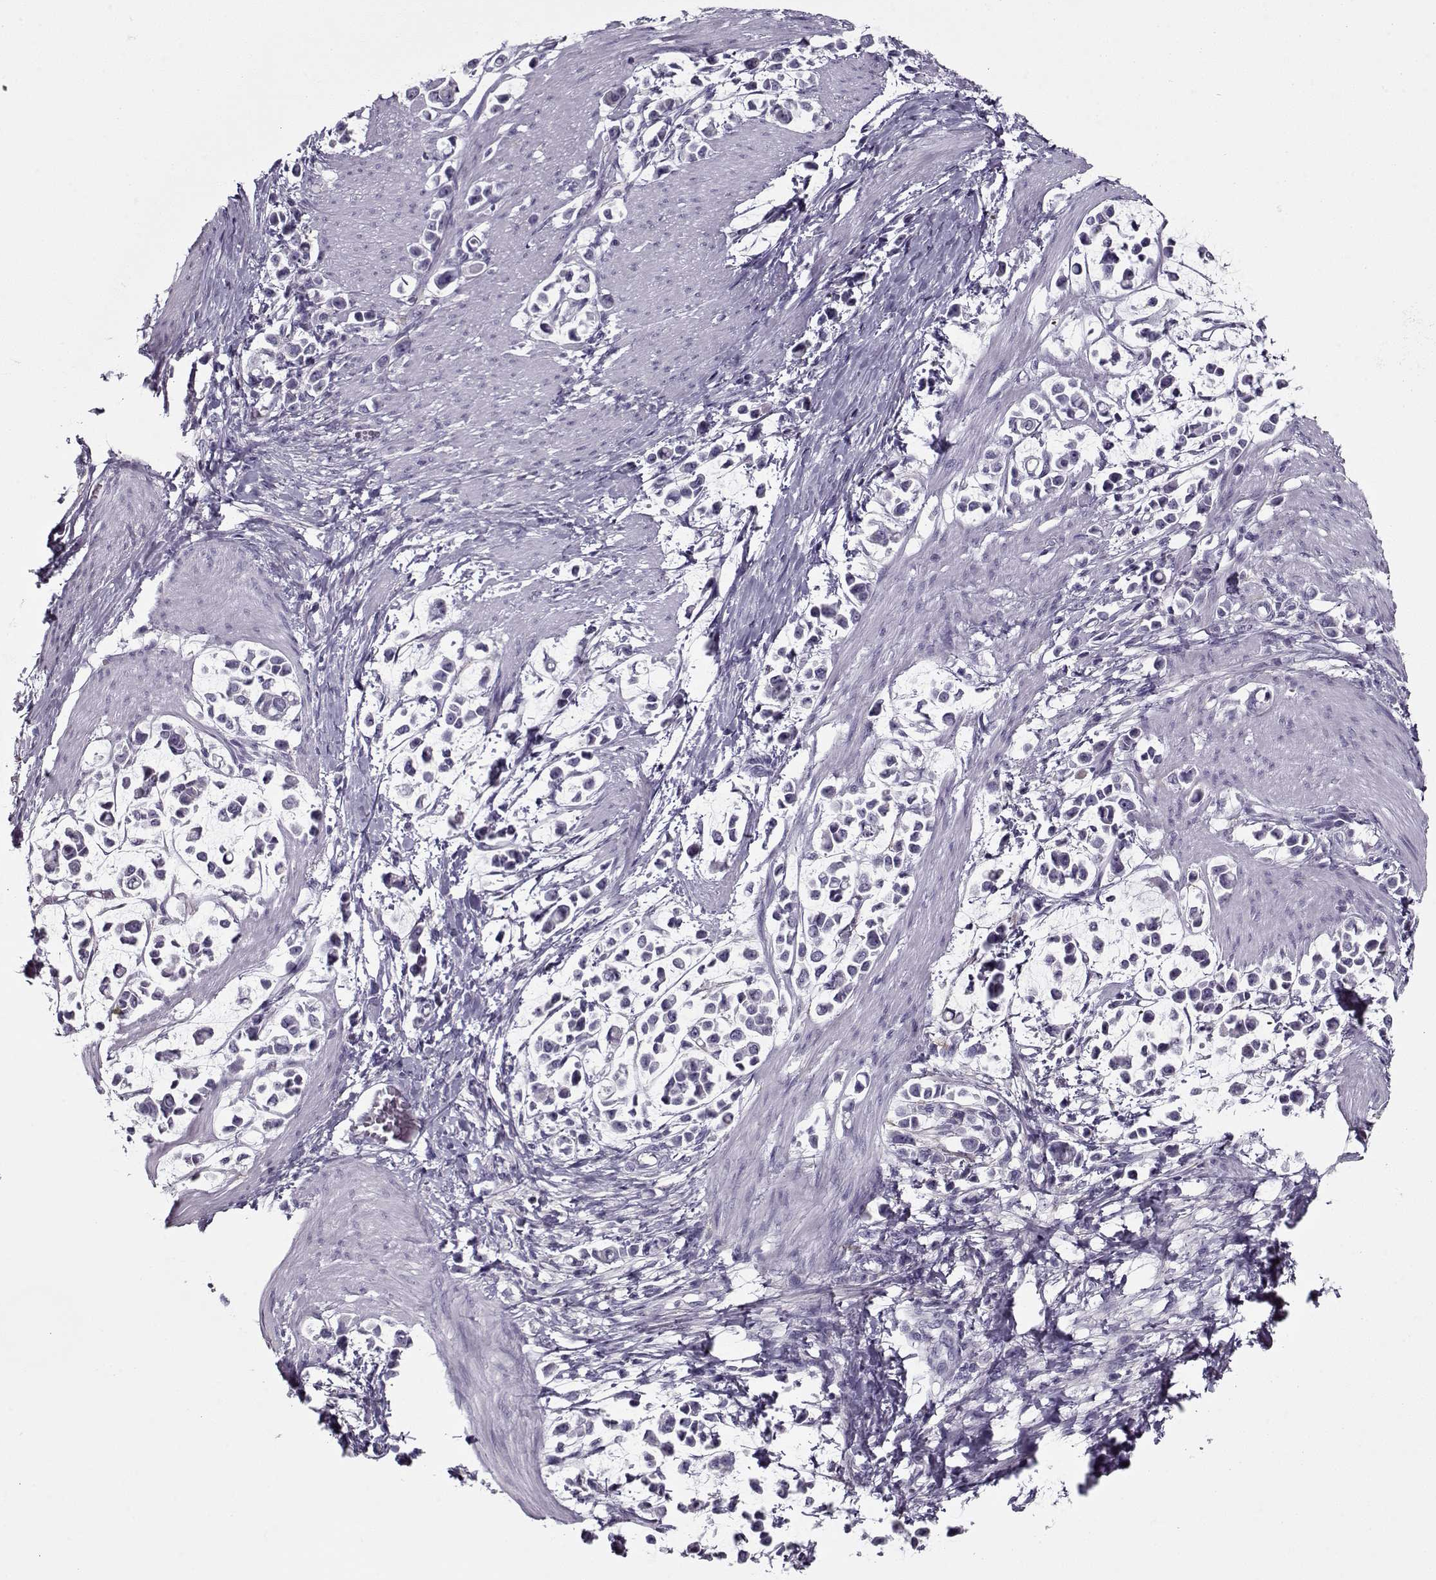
{"staining": {"intensity": "negative", "quantity": "none", "location": "none"}, "tissue": "stomach cancer", "cell_type": "Tumor cells", "image_type": "cancer", "snomed": [{"axis": "morphology", "description": "Adenocarcinoma, NOS"}, {"axis": "topography", "description": "Stomach"}], "caption": "Tumor cells are negative for protein expression in human stomach cancer (adenocarcinoma). Brightfield microscopy of immunohistochemistry (IHC) stained with DAB (3,3'-diaminobenzidine) (brown) and hematoxylin (blue), captured at high magnification.", "gene": "PP2D1", "patient": {"sex": "male", "age": 82}}